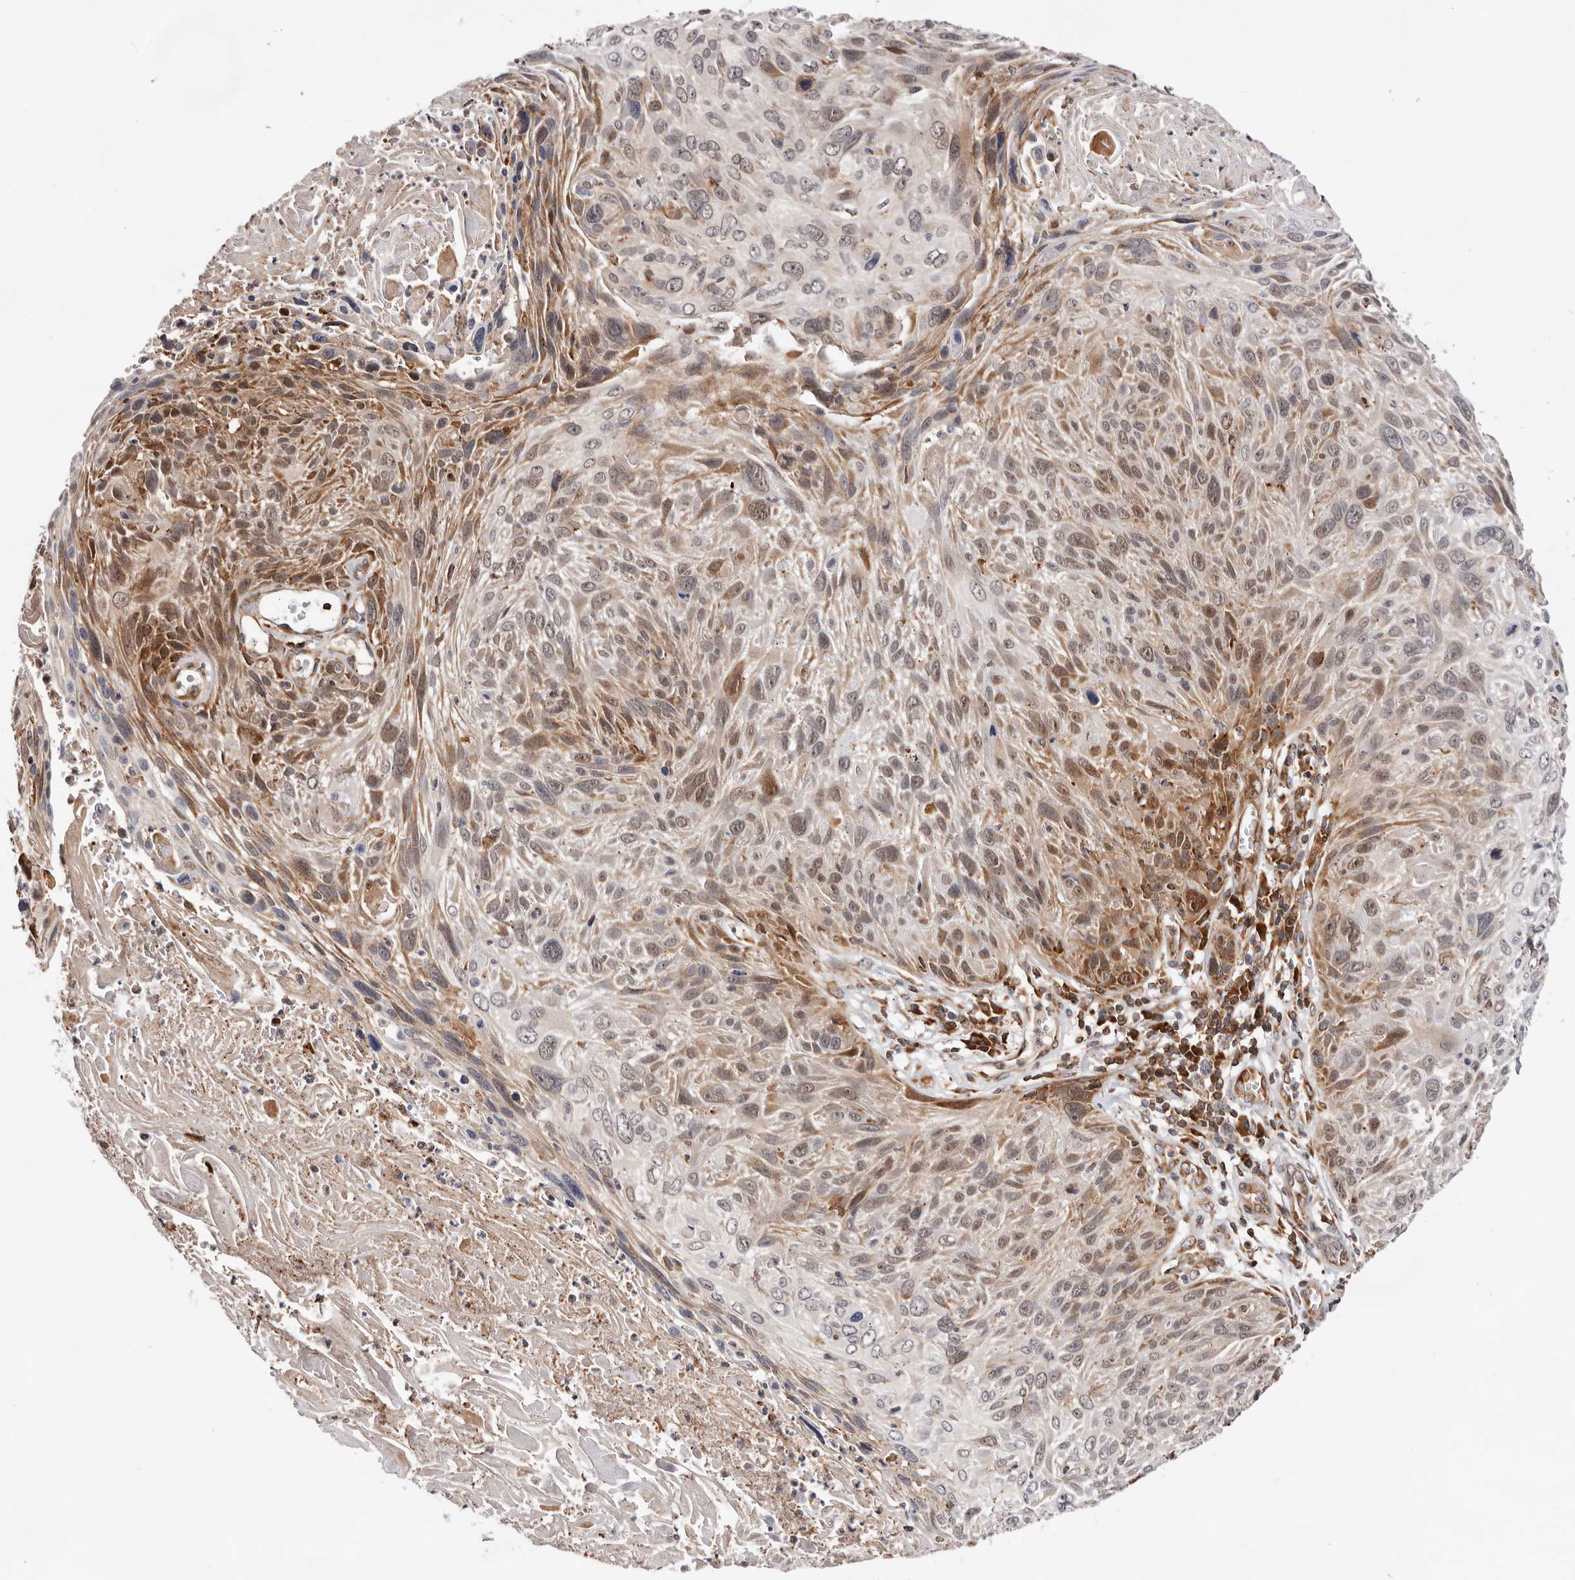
{"staining": {"intensity": "moderate", "quantity": "<25%", "location": "cytoplasmic/membranous,nuclear"}, "tissue": "cervical cancer", "cell_type": "Tumor cells", "image_type": "cancer", "snomed": [{"axis": "morphology", "description": "Squamous cell carcinoma, NOS"}, {"axis": "topography", "description": "Cervix"}], "caption": "This micrograph shows immunohistochemistry staining of human cervical cancer (squamous cell carcinoma), with low moderate cytoplasmic/membranous and nuclear expression in approximately <25% of tumor cells.", "gene": "RNF213", "patient": {"sex": "female", "age": 51}}